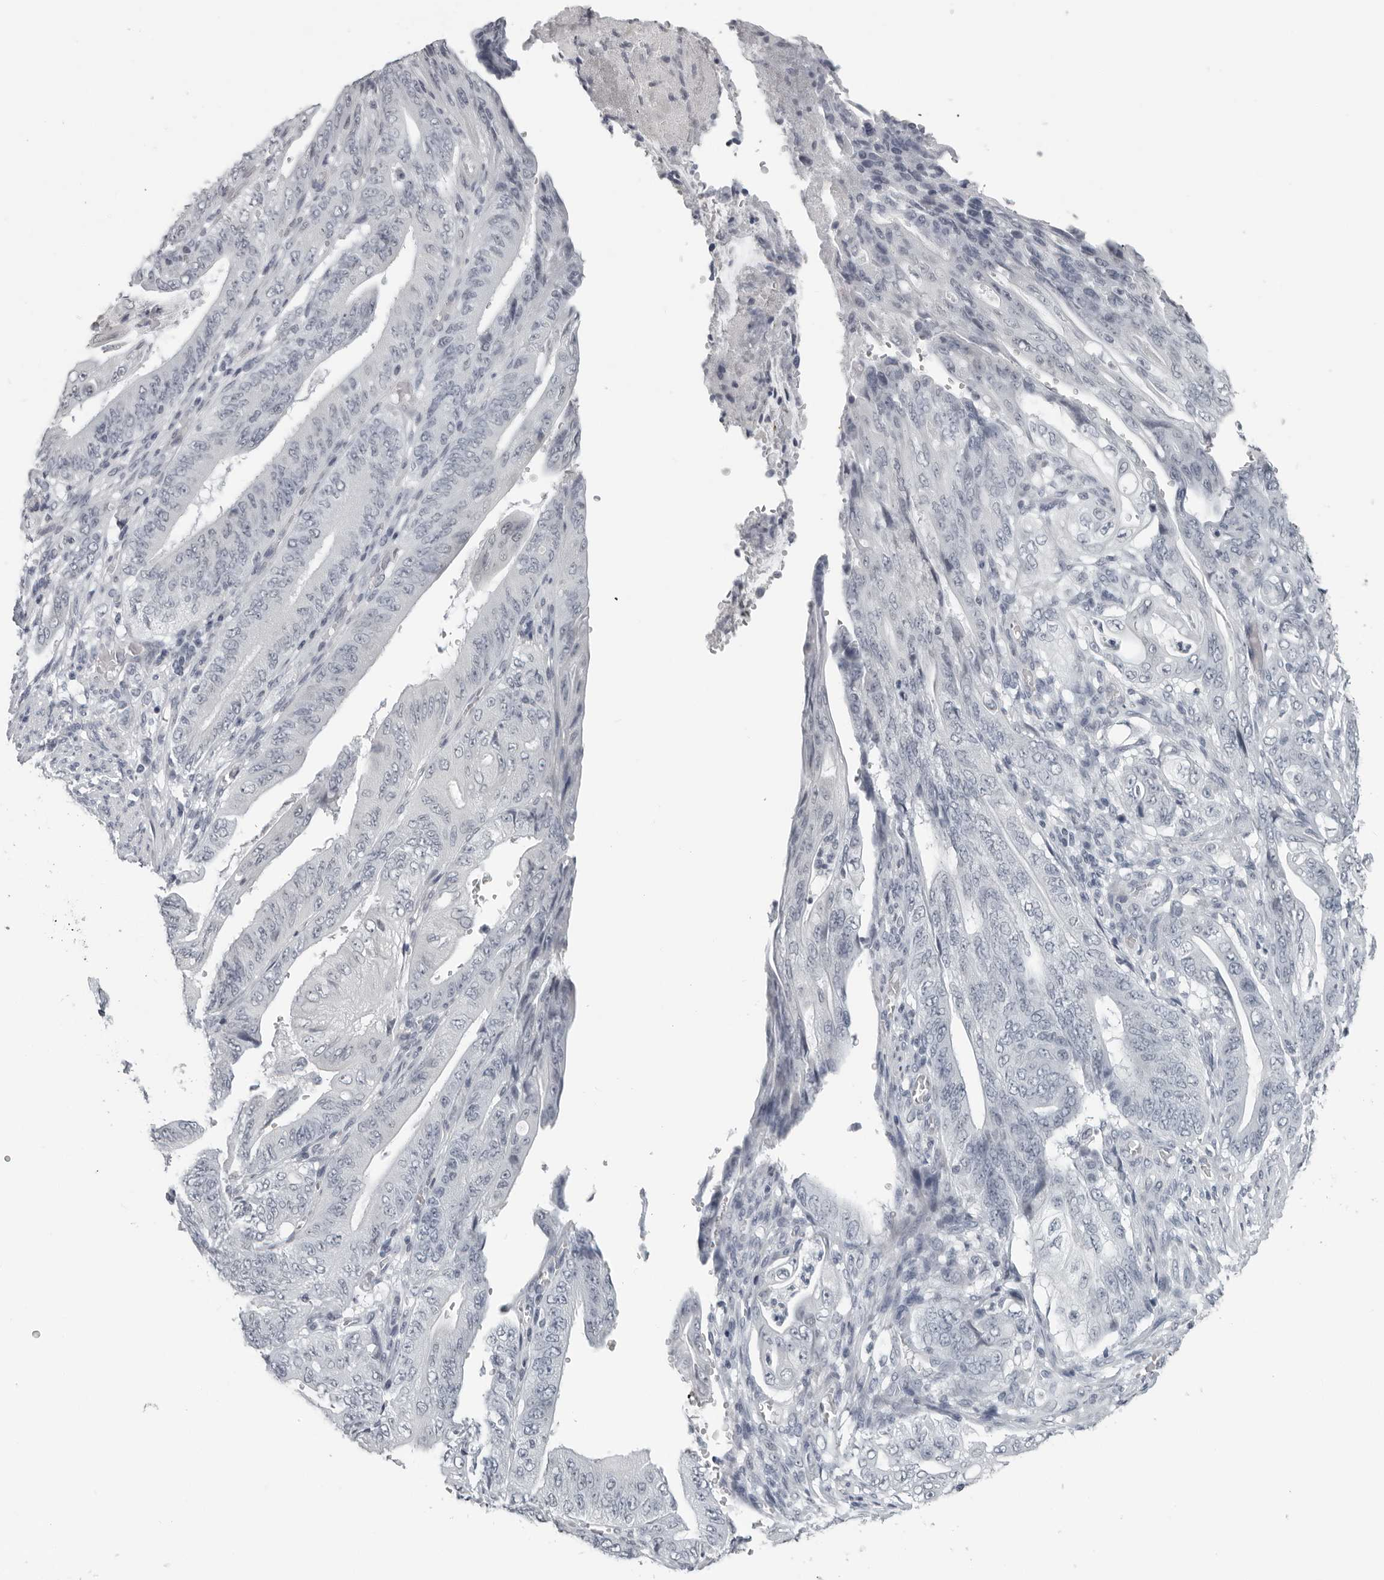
{"staining": {"intensity": "negative", "quantity": "none", "location": "none"}, "tissue": "stomach cancer", "cell_type": "Tumor cells", "image_type": "cancer", "snomed": [{"axis": "morphology", "description": "Adenocarcinoma, NOS"}, {"axis": "topography", "description": "Stomach"}], "caption": "High power microscopy histopathology image of an immunohistochemistry image of stomach cancer, revealing no significant staining in tumor cells. (DAB immunohistochemistry (IHC) visualized using brightfield microscopy, high magnification).", "gene": "OPLAH", "patient": {"sex": "female", "age": 73}}